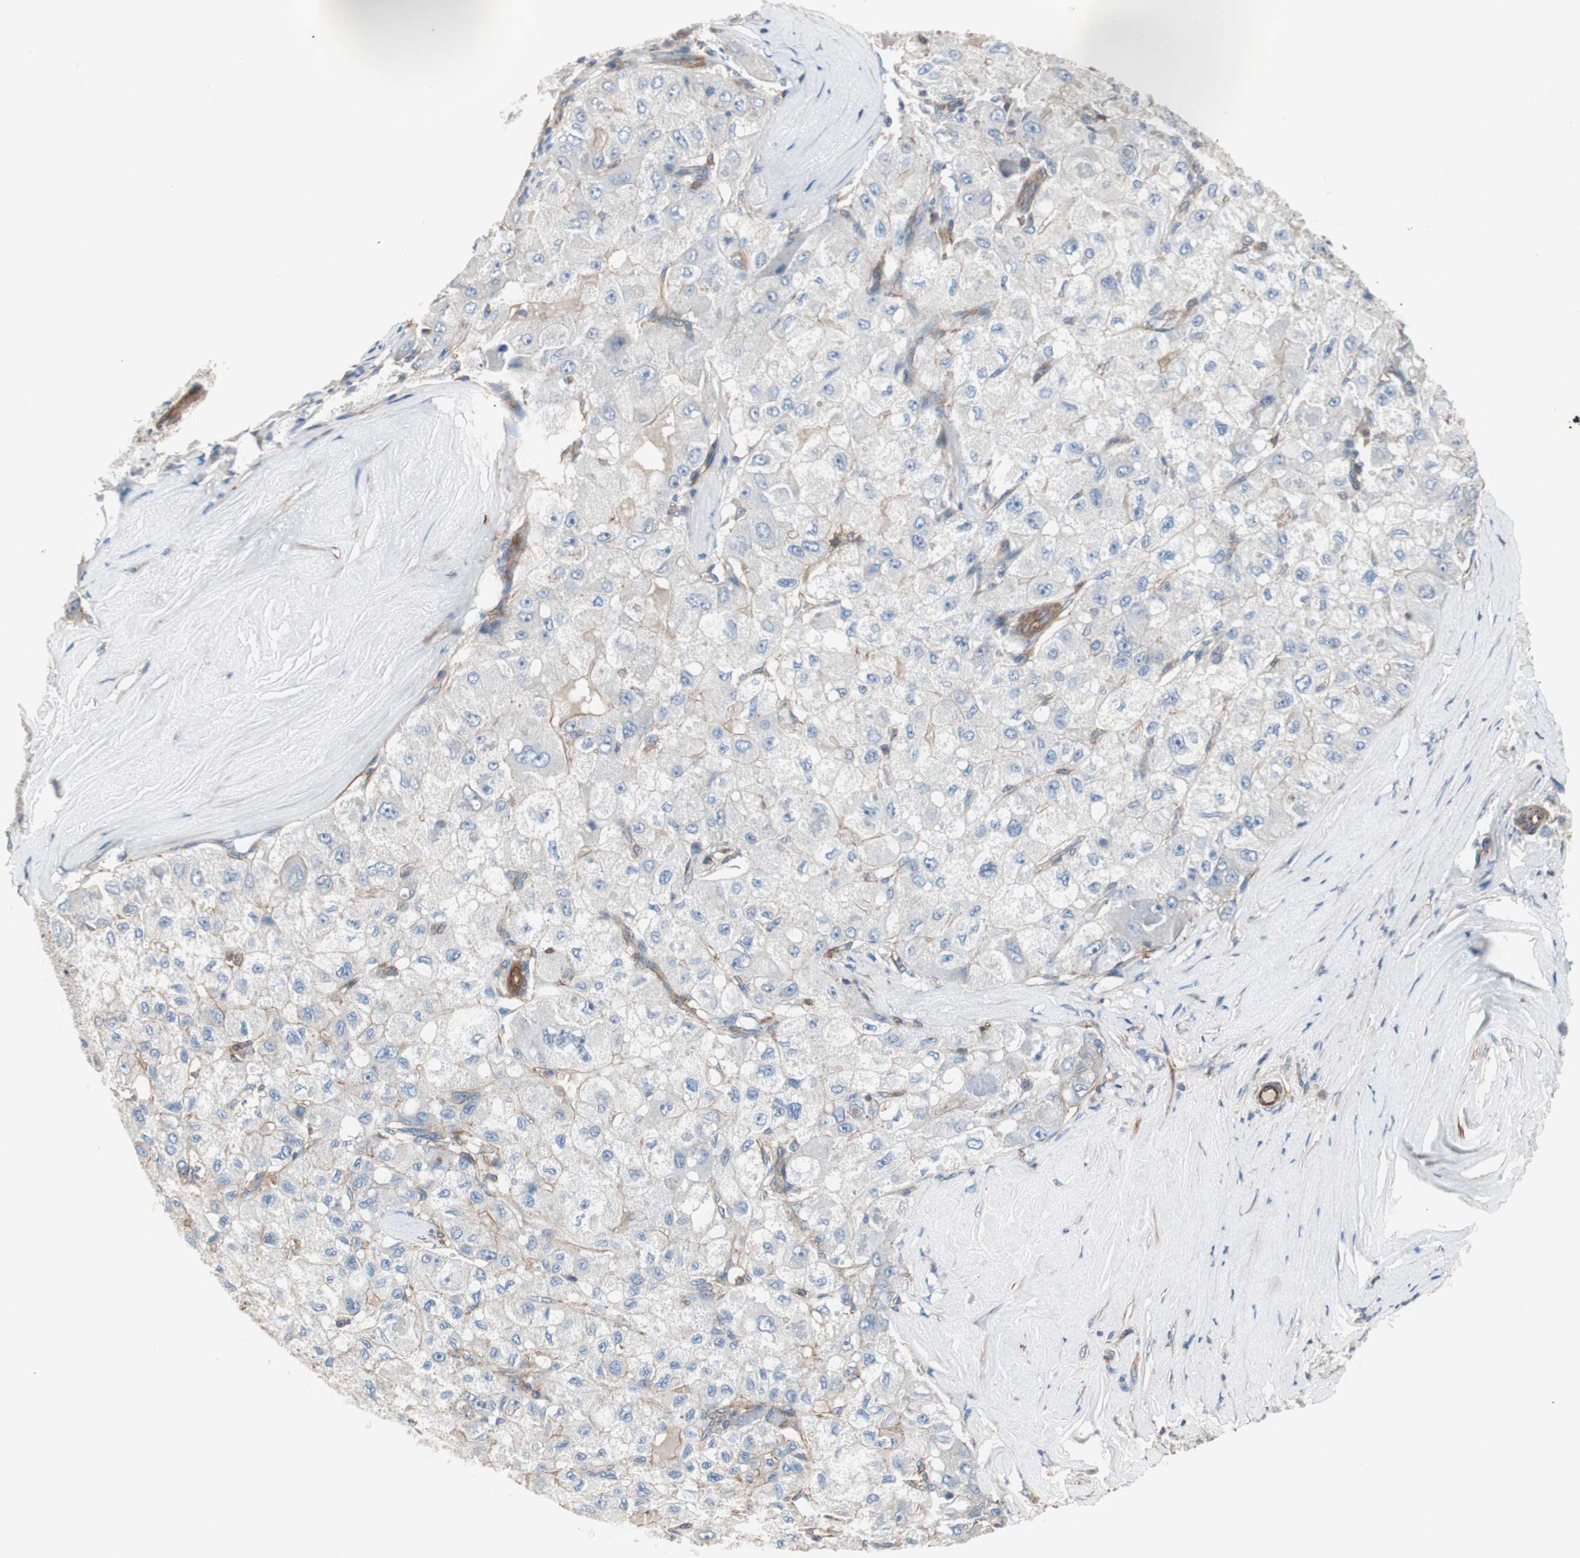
{"staining": {"intensity": "weak", "quantity": "25%-75%", "location": "cytoplasmic/membranous"}, "tissue": "liver cancer", "cell_type": "Tumor cells", "image_type": "cancer", "snomed": [{"axis": "morphology", "description": "Carcinoma, Hepatocellular, NOS"}, {"axis": "topography", "description": "Liver"}], "caption": "Liver cancer (hepatocellular carcinoma) stained for a protein exhibits weak cytoplasmic/membranous positivity in tumor cells. (DAB IHC, brown staining for protein, blue staining for nuclei).", "gene": "GPR160", "patient": {"sex": "male", "age": 80}}